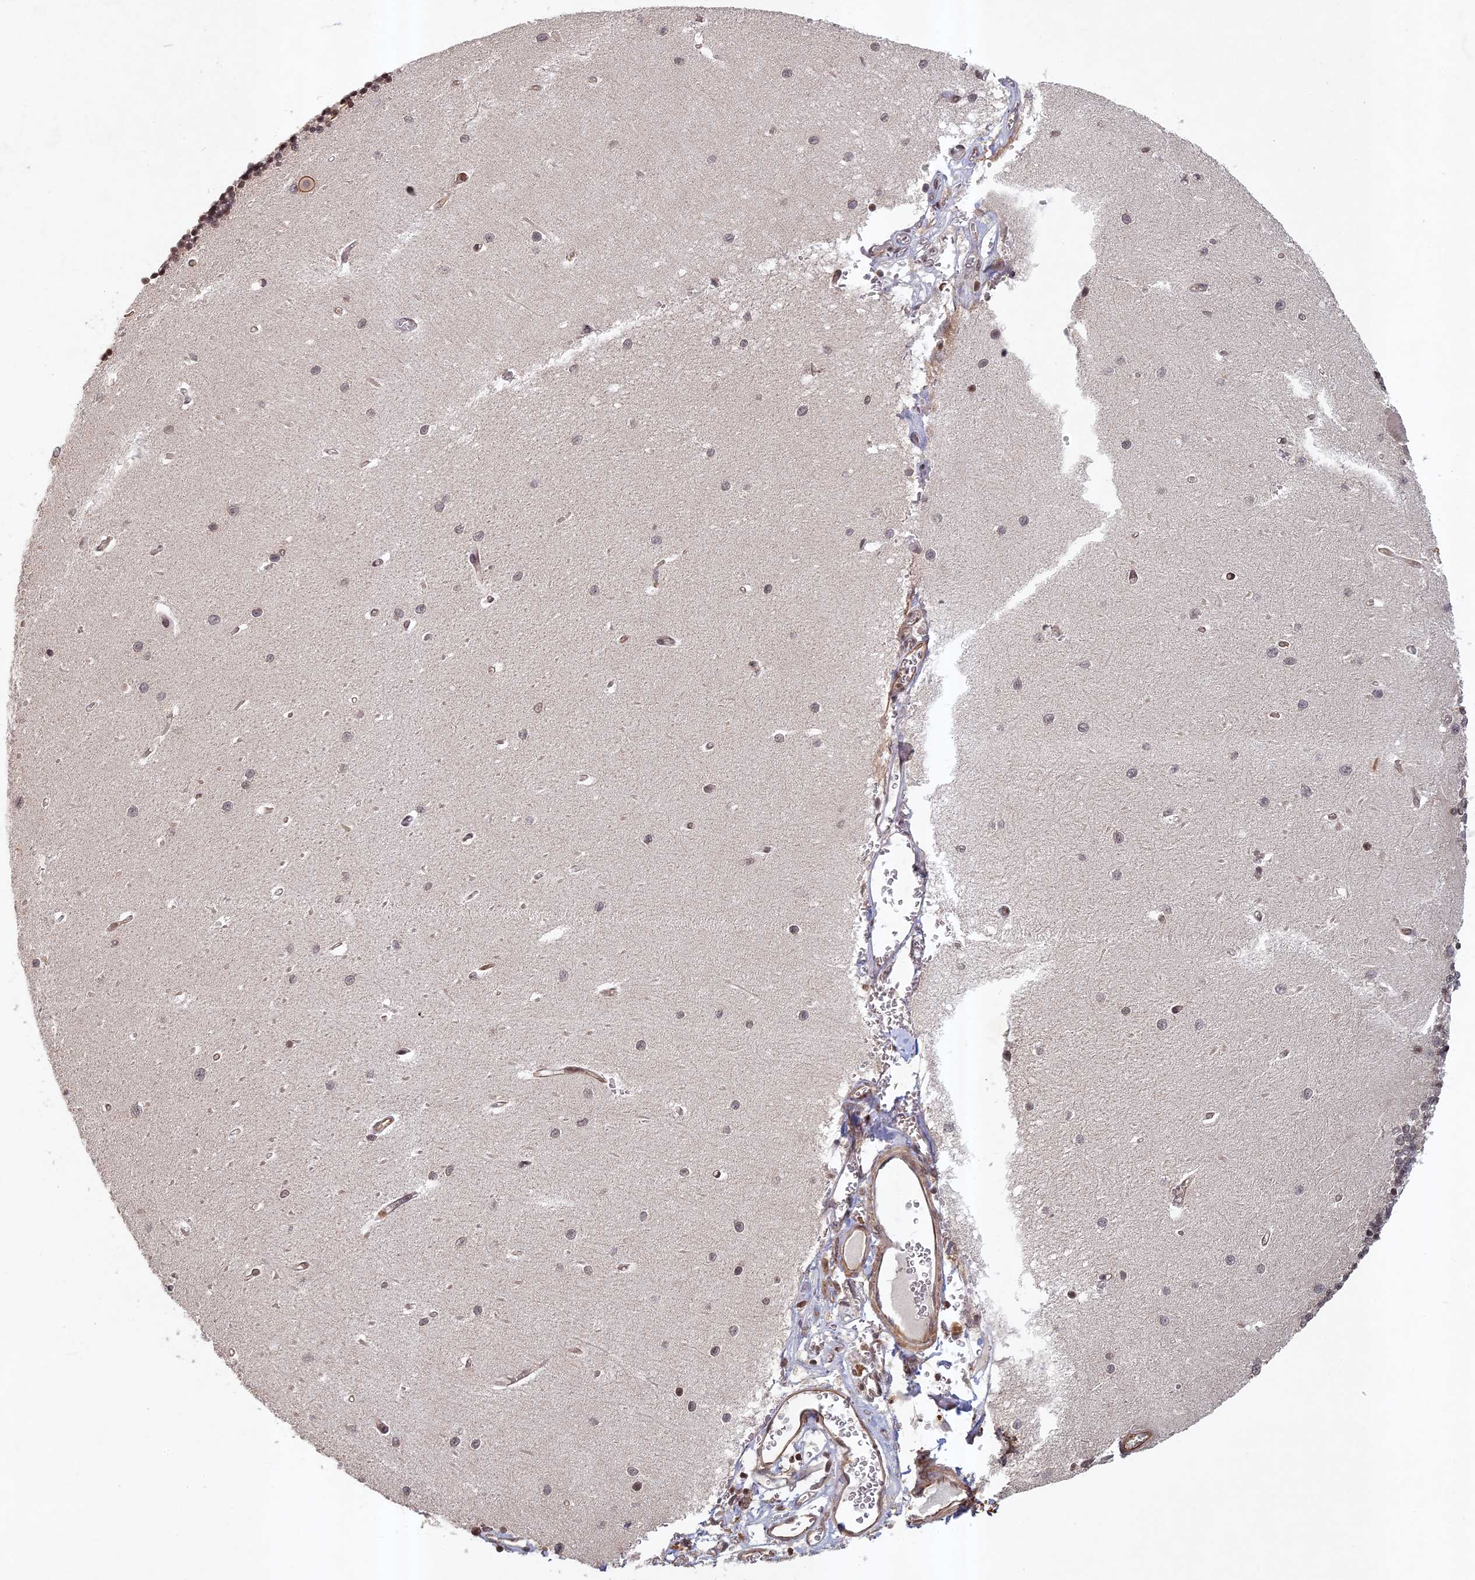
{"staining": {"intensity": "weak", "quantity": "<25%", "location": "nuclear"}, "tissue": "cerebellum", "cell_type": "Cells in granular layer", "image_type": "normal", "snomed": [{"axis": "morphology", "description": "Normal tissue, NOS"}, {"axis": "topography", "description": "Cerebellum"}], "caption": "This is an immunohistochemistry (IHC) photomicrograph of unremarkable cerebellum. There is no positivity in cells in granular layer.", "gene": "ABCB10", "patient": {"sex": "male", "age": 37}}